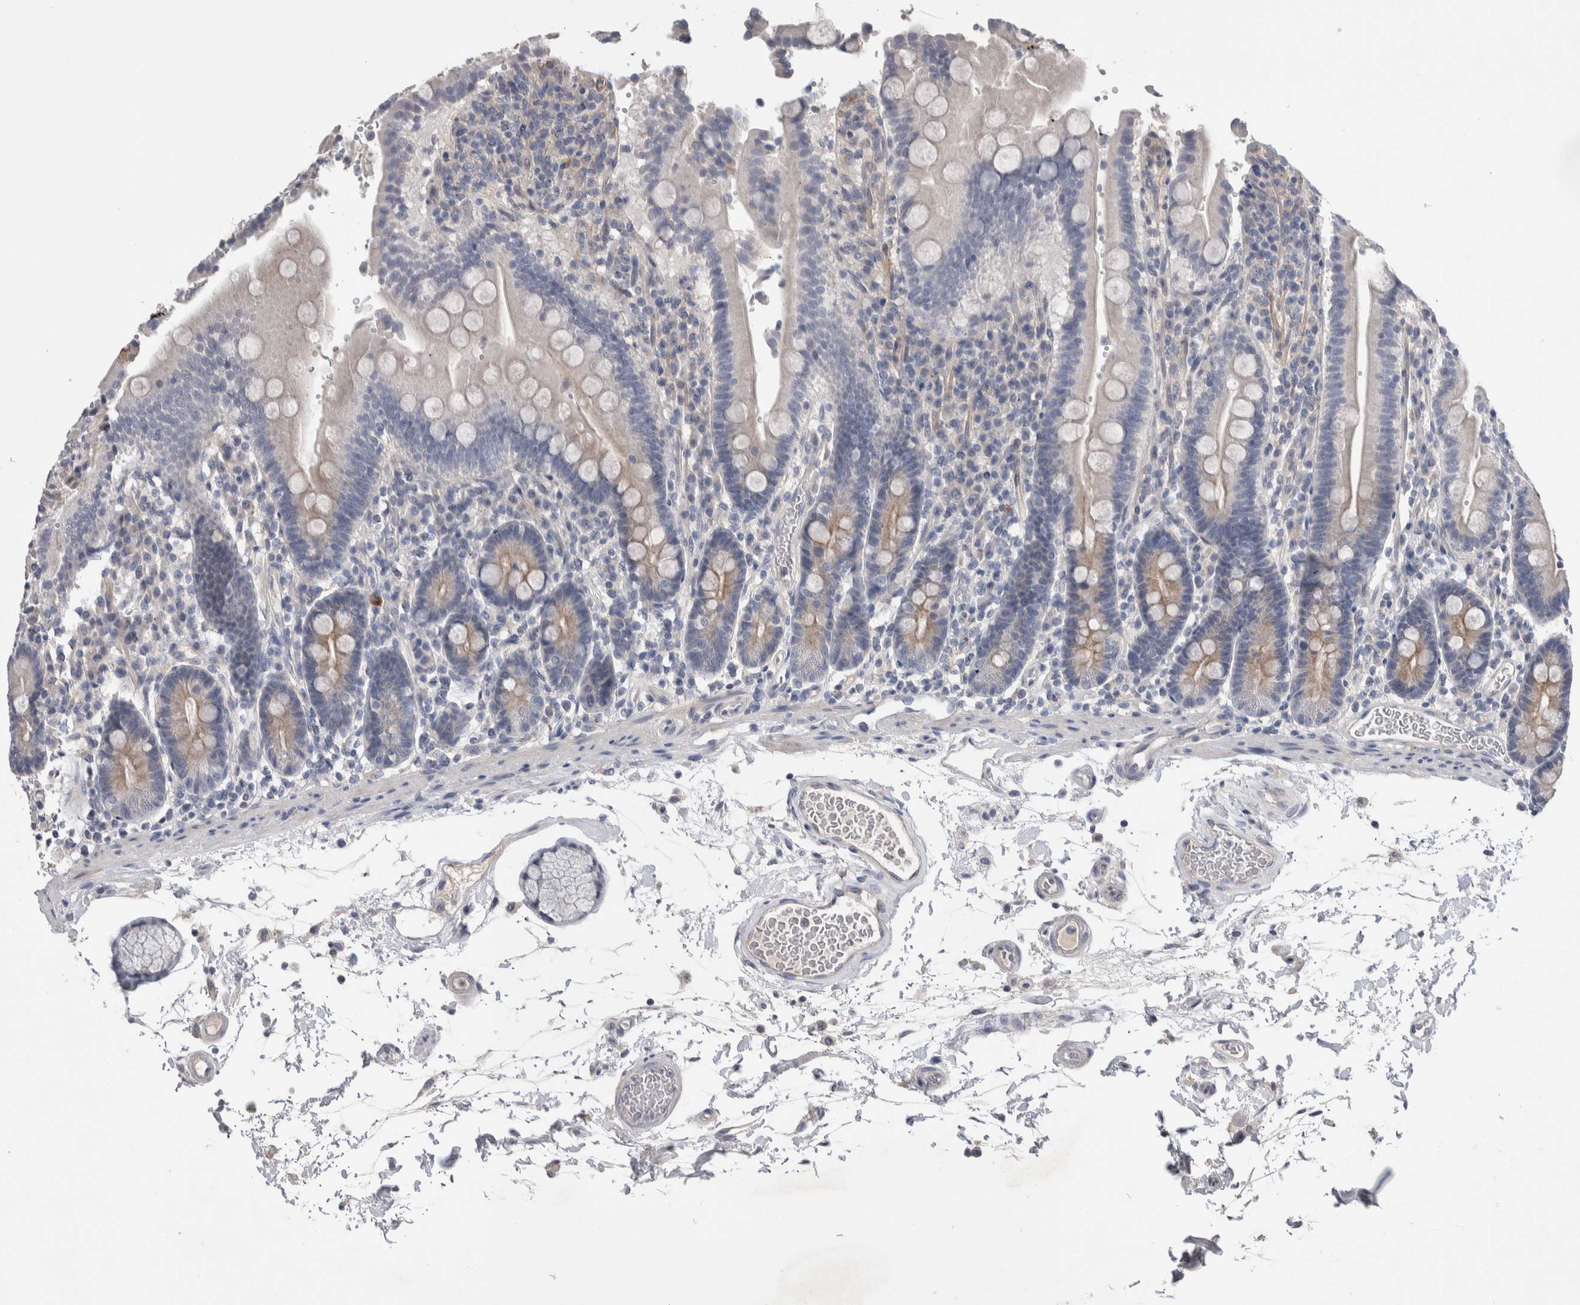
{"staining": {"intensity": "weak", "quantity": "<25%", "location": "cytoplasmic/membranous"}, "tissue": "duodenum", "cell_type": "Glandular cells", "image_type": "normal", "snomed": [{"axis": "morphology", "description": "Normal tissue, NOS"}, {"axis": "topography", "description": "Small intestine, NOS"}], "caption": "Immunohistochemistry (IHC) micrograph of unremarkable duodenum stained for a protein (brown), which reveals no expression in glandular cells. (Immunohistochemistry (IHC), brightfield microscopy, high magnification).", "gene": "CEP131", "patient": {"sex": "female", "age": 71}}